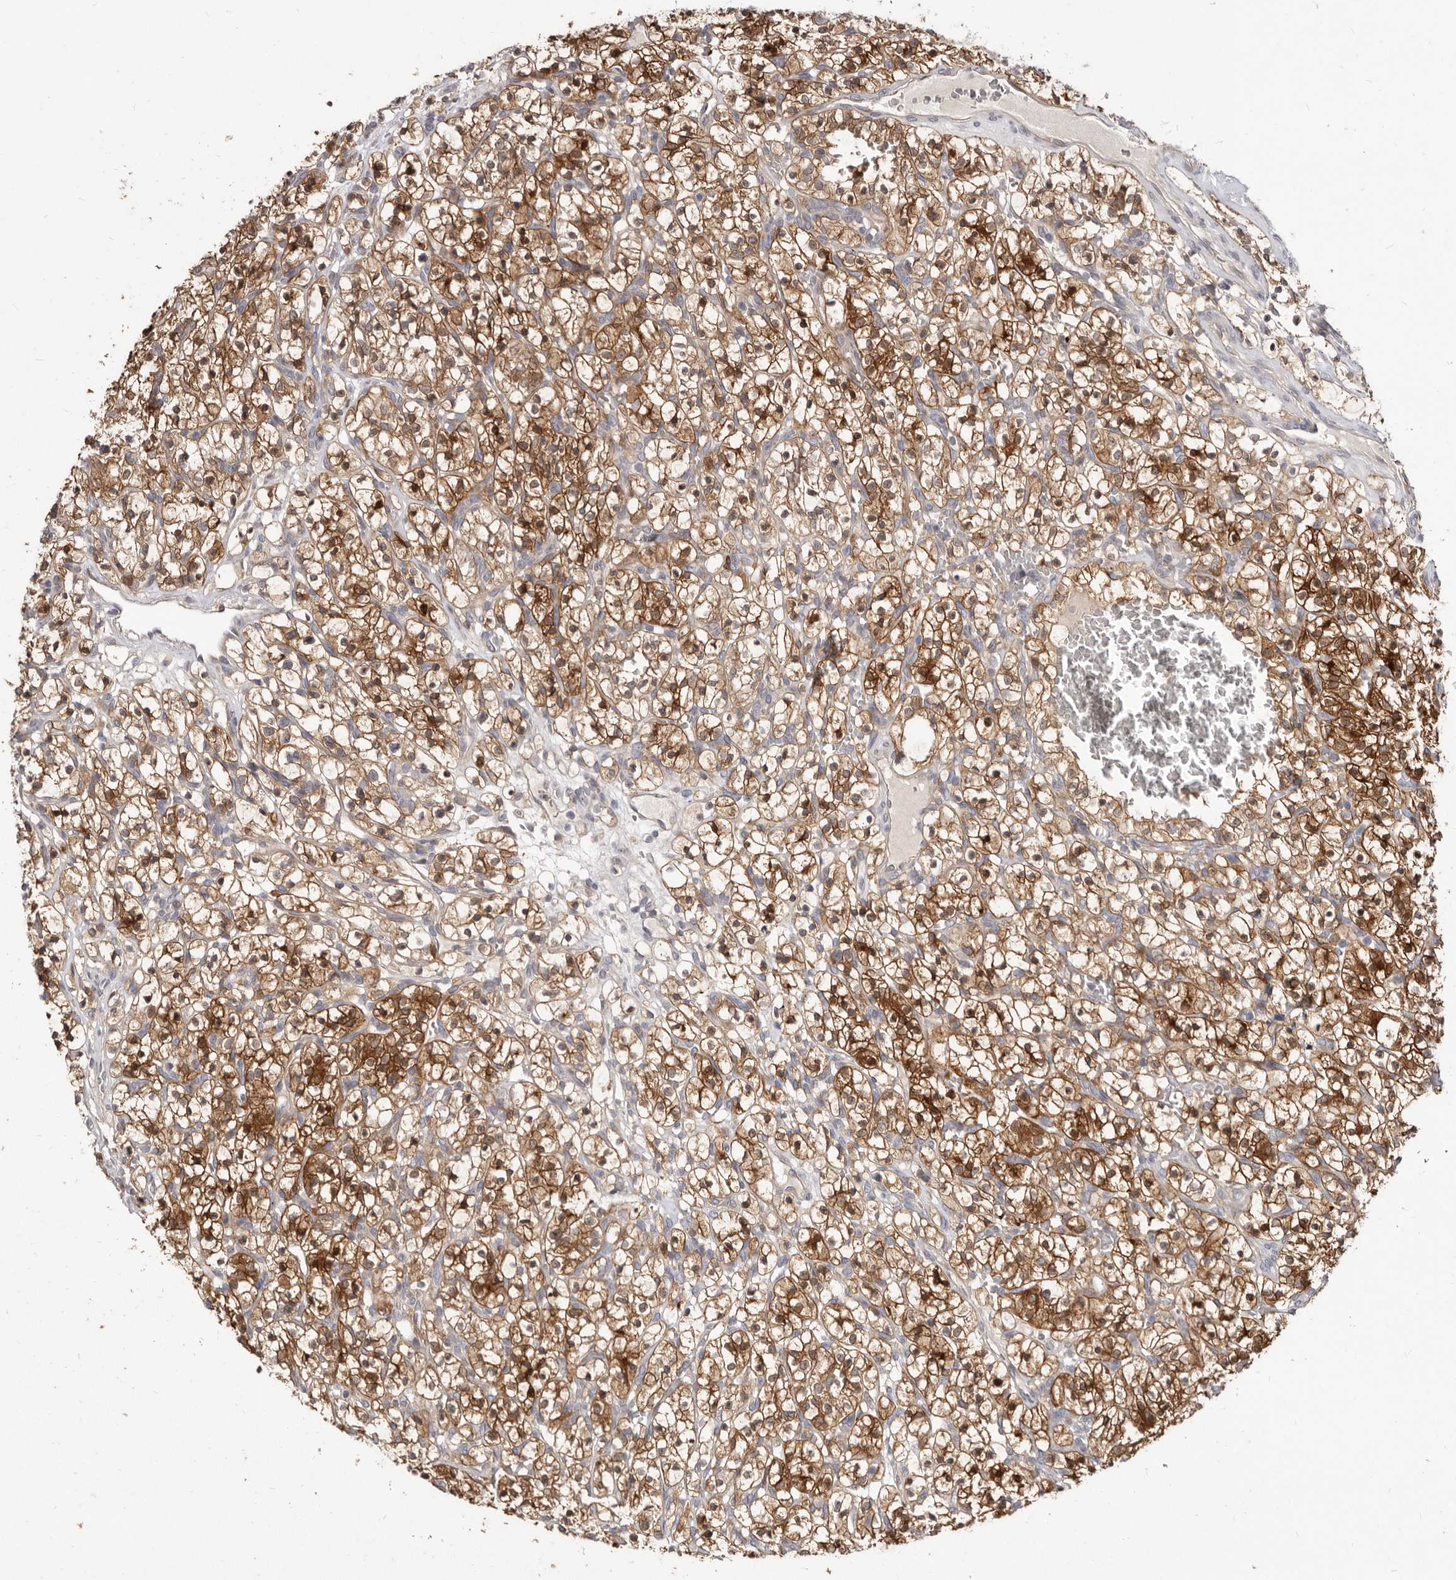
{"staining": {"intensity": "strong", "quantity": ">75%", "location": "cytoplasmic/membranous,nuclear"}, "tissue": "renal cancer", "cell_type": "Tumor cells", "image_type": "cancer", "snomed": [{"axis": "morphology", "description": "Adenocarcinoma, NOS"}, {"axis": "topography", "description": "Kidney"}], "caption": "Strong cytoplasmic/membranous and nuclear protein staining is seen in approximately >75% of tumor cells in adenocarcinoma (renal). The protein of interest is stained brown, and the nuclei are stained in blue (DAB (3,3'-diaminobenzidine) IHC with brightfield microscopy, high magnification).", "gene": "TC2N", "patient": {"sex": "female", "age": 57}}